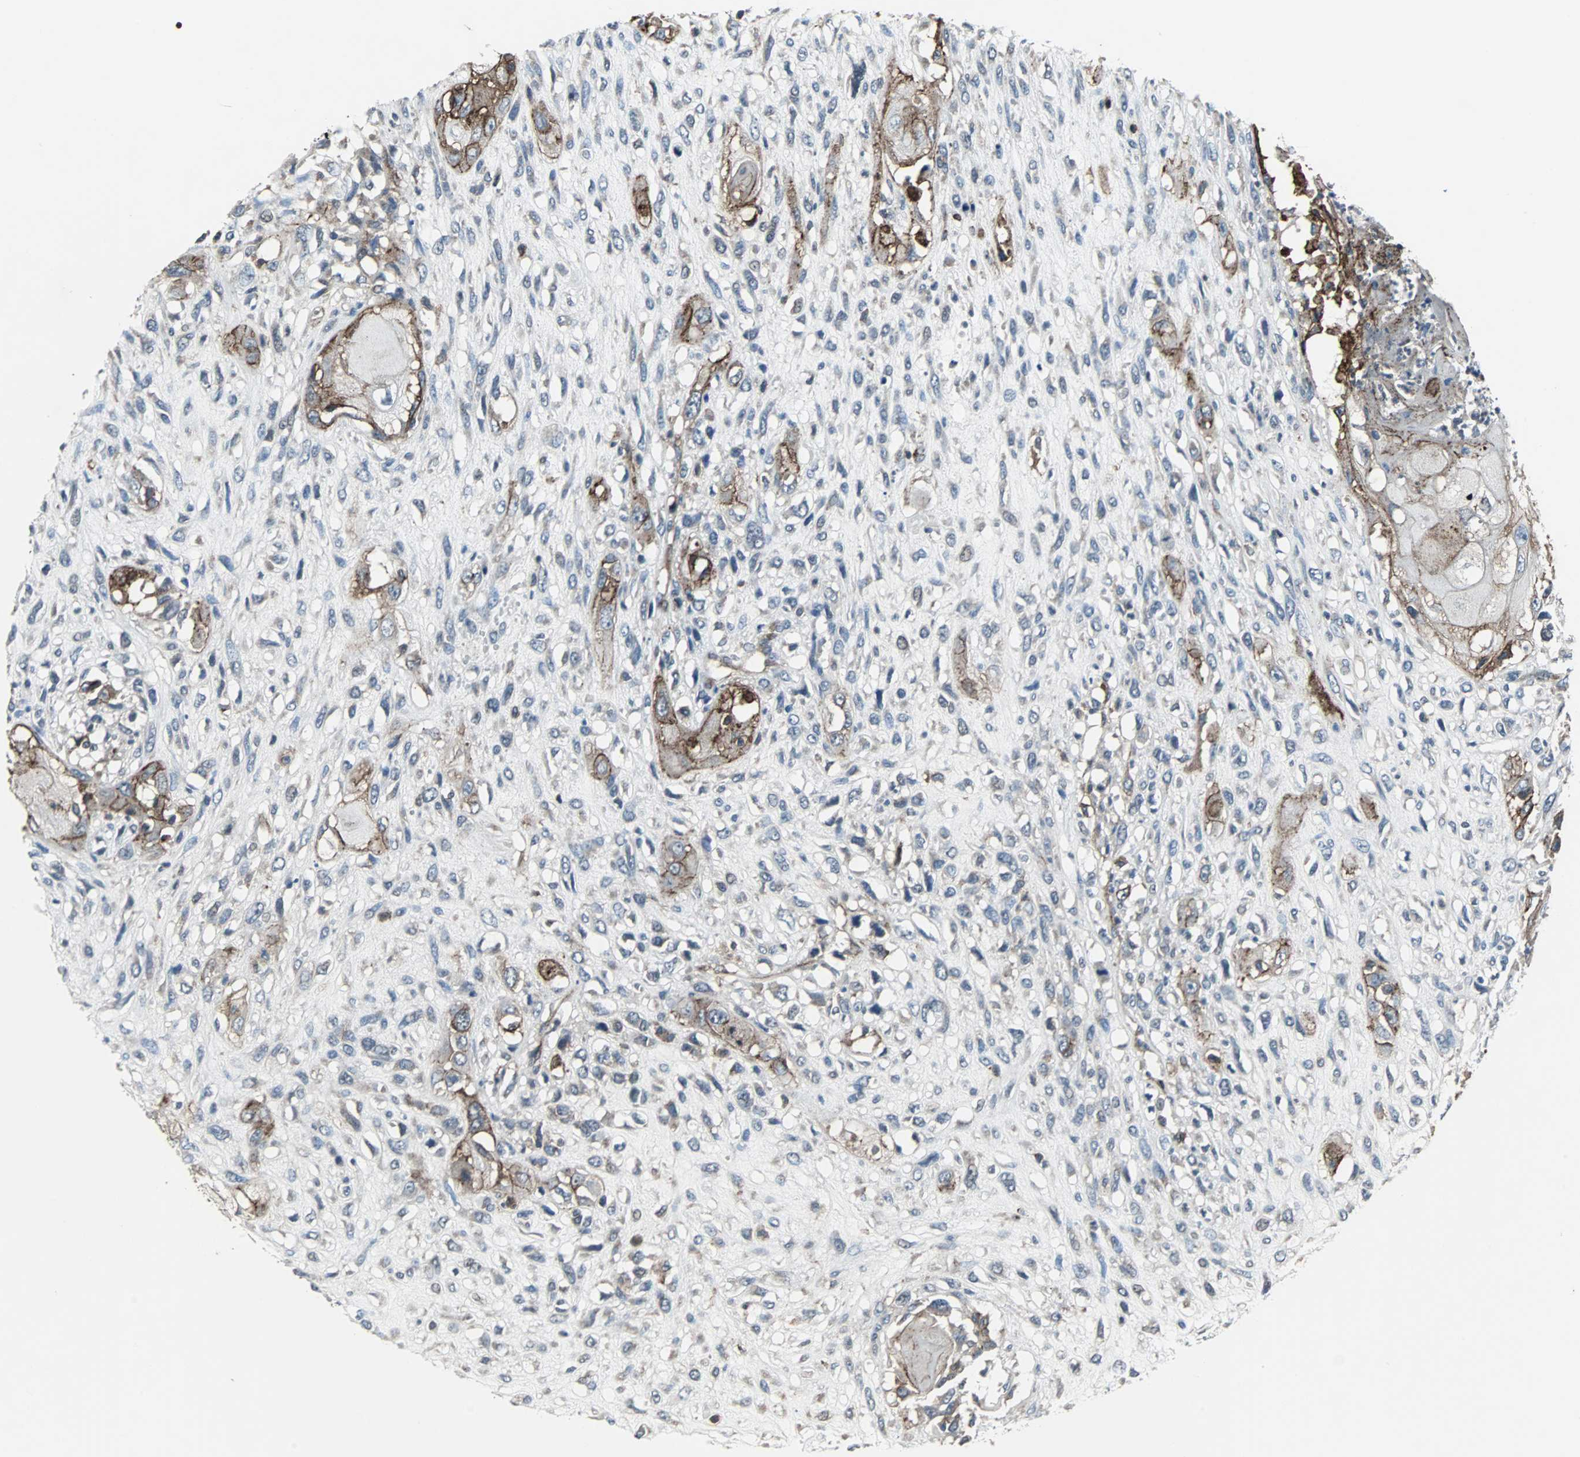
{"staining": {"intensity": "moderate", "quantity": ">75%", "location": "cytoplasmic/membranous"}, "tissue": "head and neck cancer", "cell_type": "Tumor cells", "image_type": "cancer", "snomed": [{"axis": "morphology", "description": "Necrosis, NOS"}, {"axis": "morphology", "description": "Neoplasm, malignant, NOS"}, {"axis": "topography", "description": "Salivary gland"}, {"axis": "topography", "description": "Head-Neck"}], "caption": "Head and neck malignant neoplasm stained with a brown dye shows moderate cytoplasmic/membranous positive expression in approximately >75% of tumor cells.", "gene": "F11R", "patient": {"sex": "male", "age": 43}}